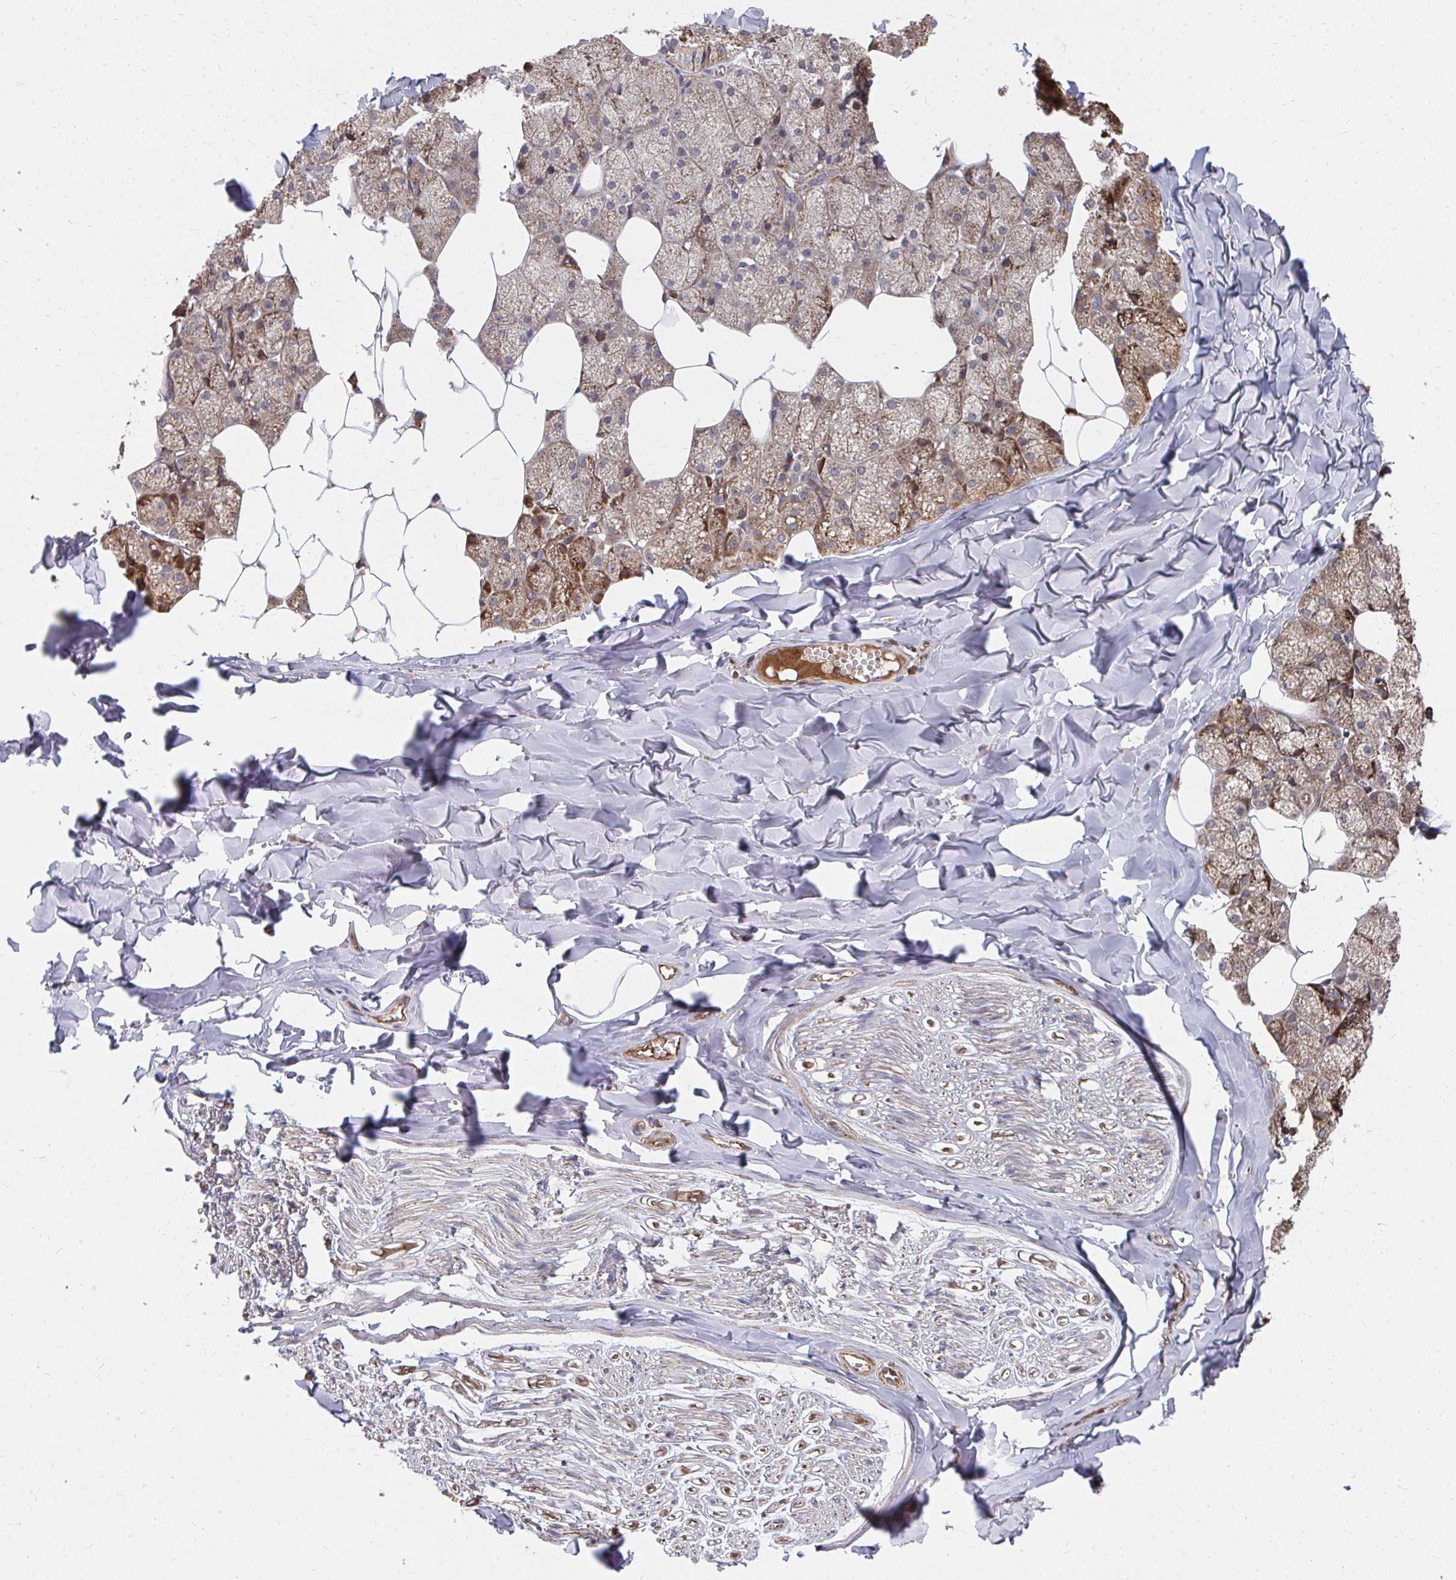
{"staining": {"intensity": "moderate", "quantity": ">75%", "location": "cytoplasmic/membranous"}, "tissue": "salivary gland", "cell_type": "Glandular cells", "image_type": "normal", "snomed": [{"axis": "morphology", "description": "Normal tissue, NOS"}, {"axis": "topography", "description": "Salivary gland"}, {"axis": "topography", "description": "Peripheral nerve tissue"}], "caption": "High-power microscopy captured an immunohistochemistry photomicrograph of unremarkable salivary gland, revealing moderate cytoplasmic/membranous expression in approximately >75% of glandular cells. (DAB = brown stain, brightfield microscopy at high magnification).", "gene": "FAM89A", "patient": {"sex": "male", "age": 38}}